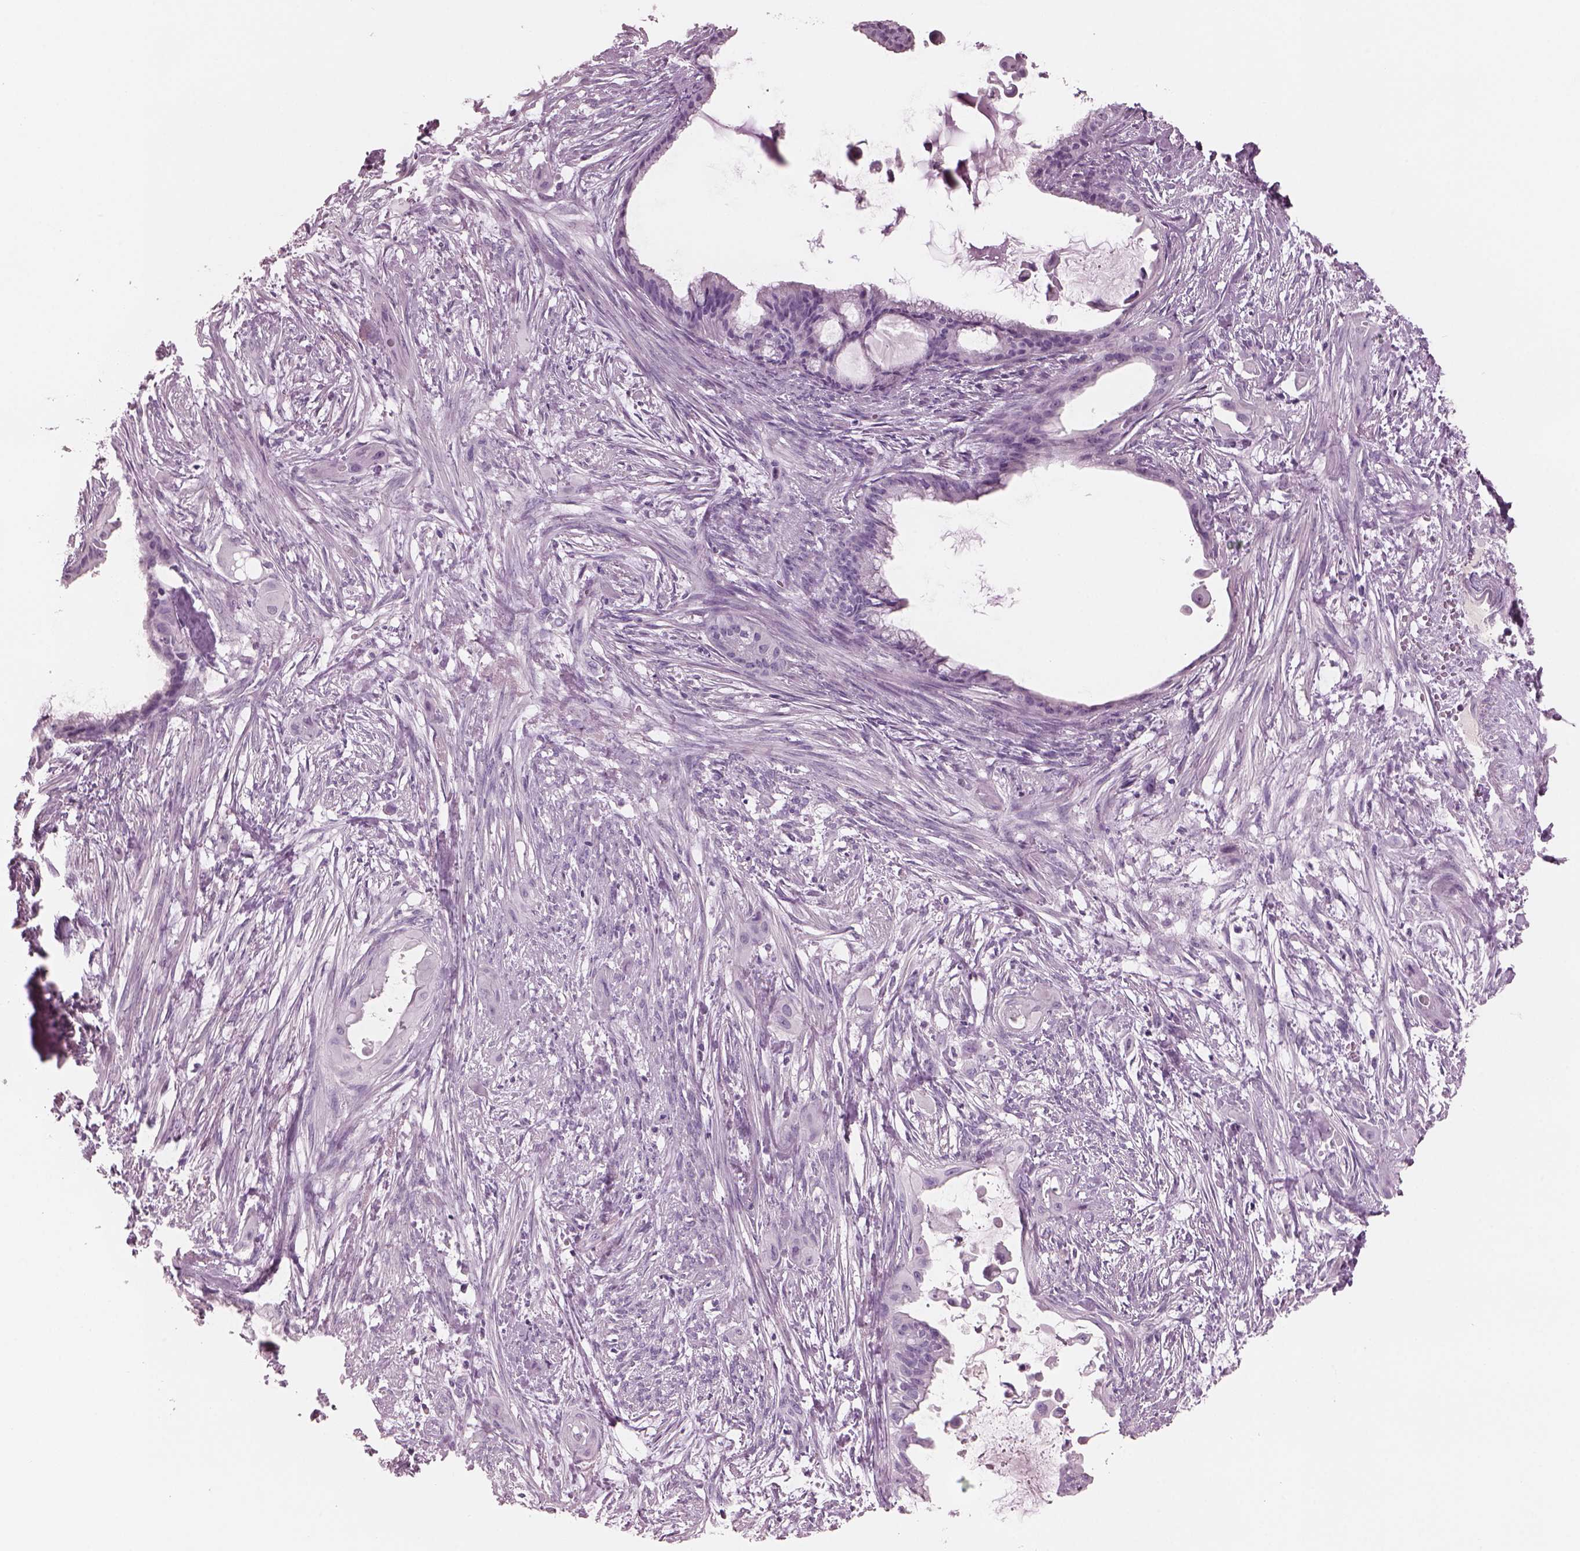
{"staining": {"intensity": "negative", "quantity": "none", "location": "none"}, "tissue": "endometrial cancer", "cell_type": "Tumor cells", "image_type": "cancer", "snomed": [{"axis": "morphology", "description": "Adenocarcinoma, NOS"}, {"axis": "topography", "description": "Endometrium"}], "caption": "The image reveals no significant expression in tumor cells of endometrial cancer (adenocarcinoma). The staining is performed using DAB brown chromogen with nuclei counter-stained in using hematoxylin.", "gene": "PACRG", "patient": {"sex": "female", "age": 86}}